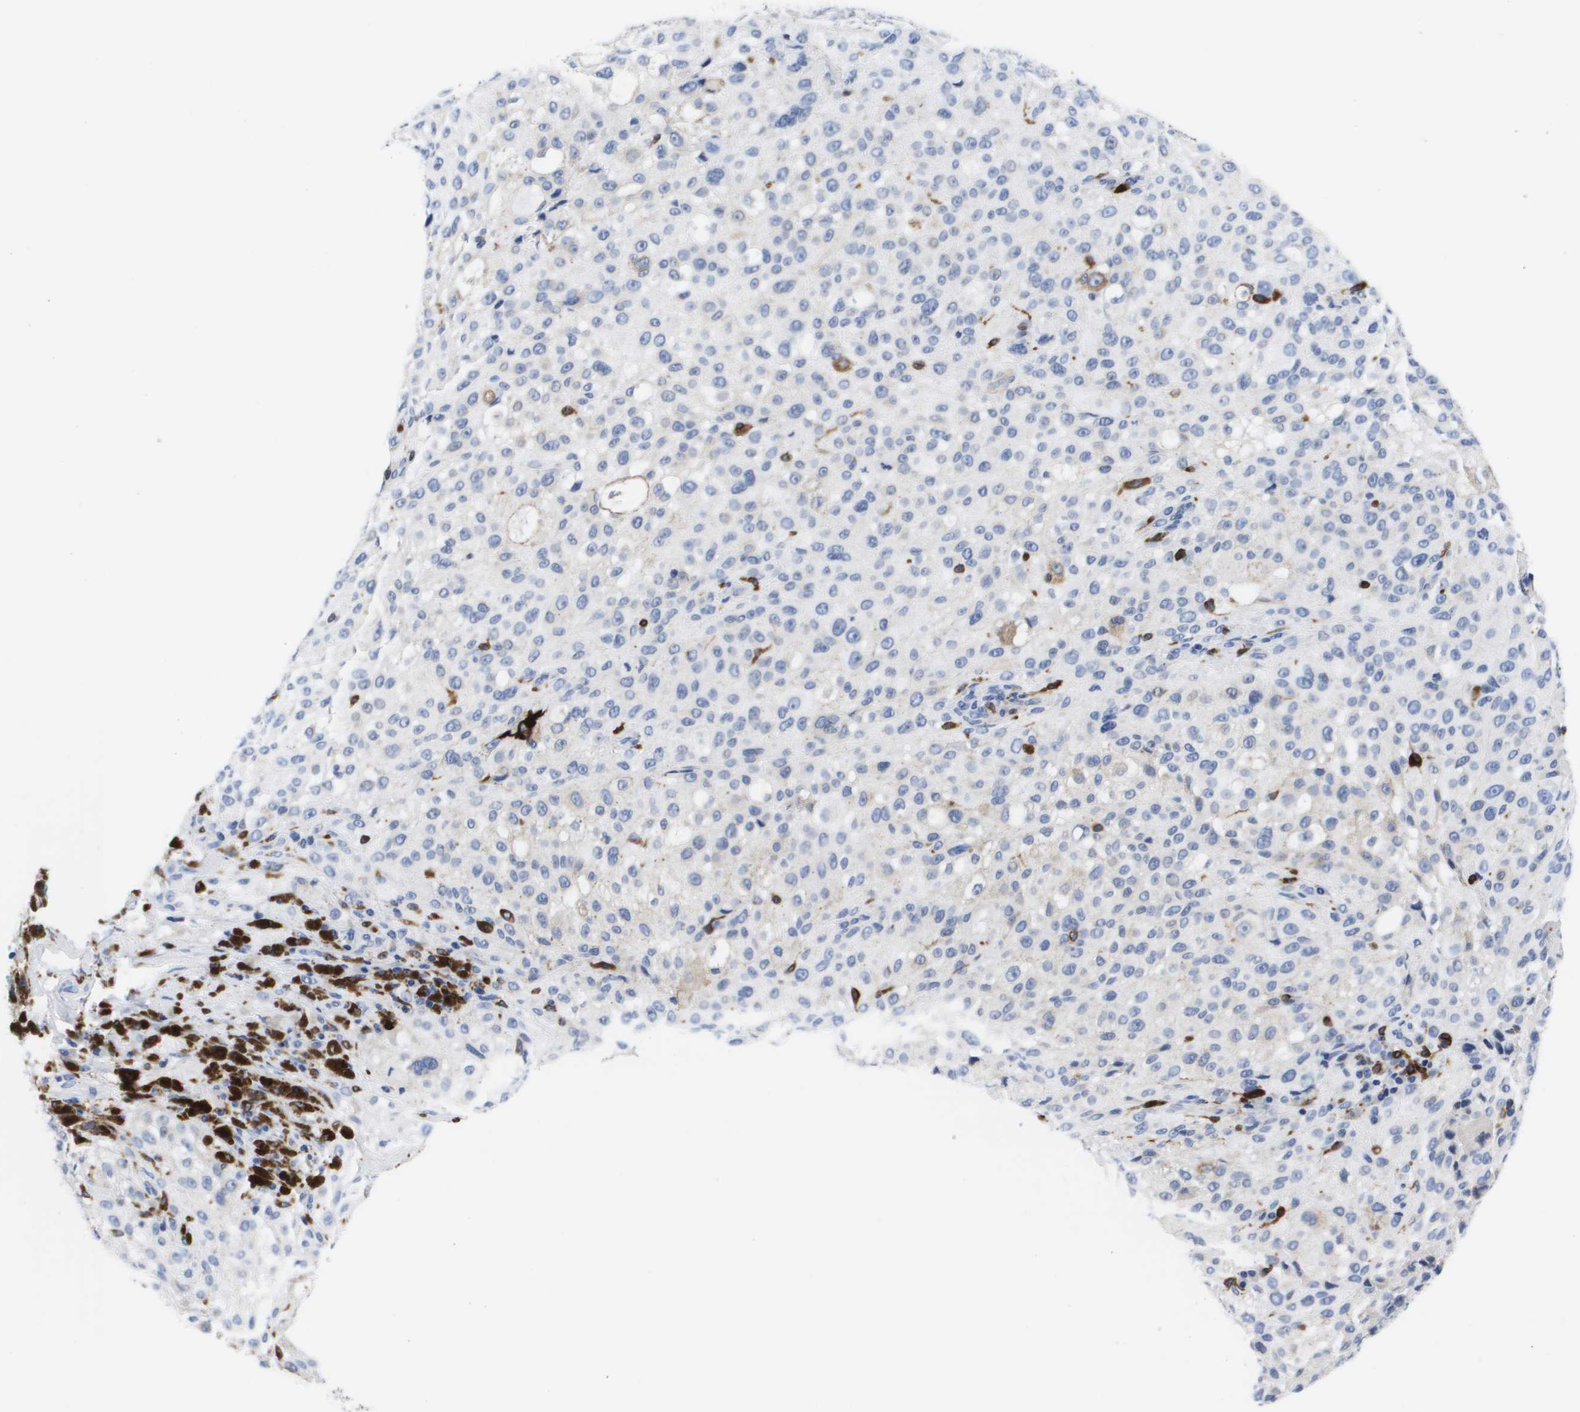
{"staining": {"intensity": "negative", "quantity": "none", "location": "none"}, "tissue": "melanoma", "cell_type": "Tumor cells", "image_type": "cancer", "snomed": [{"axis": "morphology", "description": "Necrosis, NOS"}, {"axis": "morphology", "description": "Malignant melanoma, NOS"}, {"axis": "topography", "description": "Skin"}], "caption": "Histopathology image shows no significant protein positivity in tumor cells of melanoma.", "gene": "HMOX1", "patient": {"sex": "female", "age": 87}}